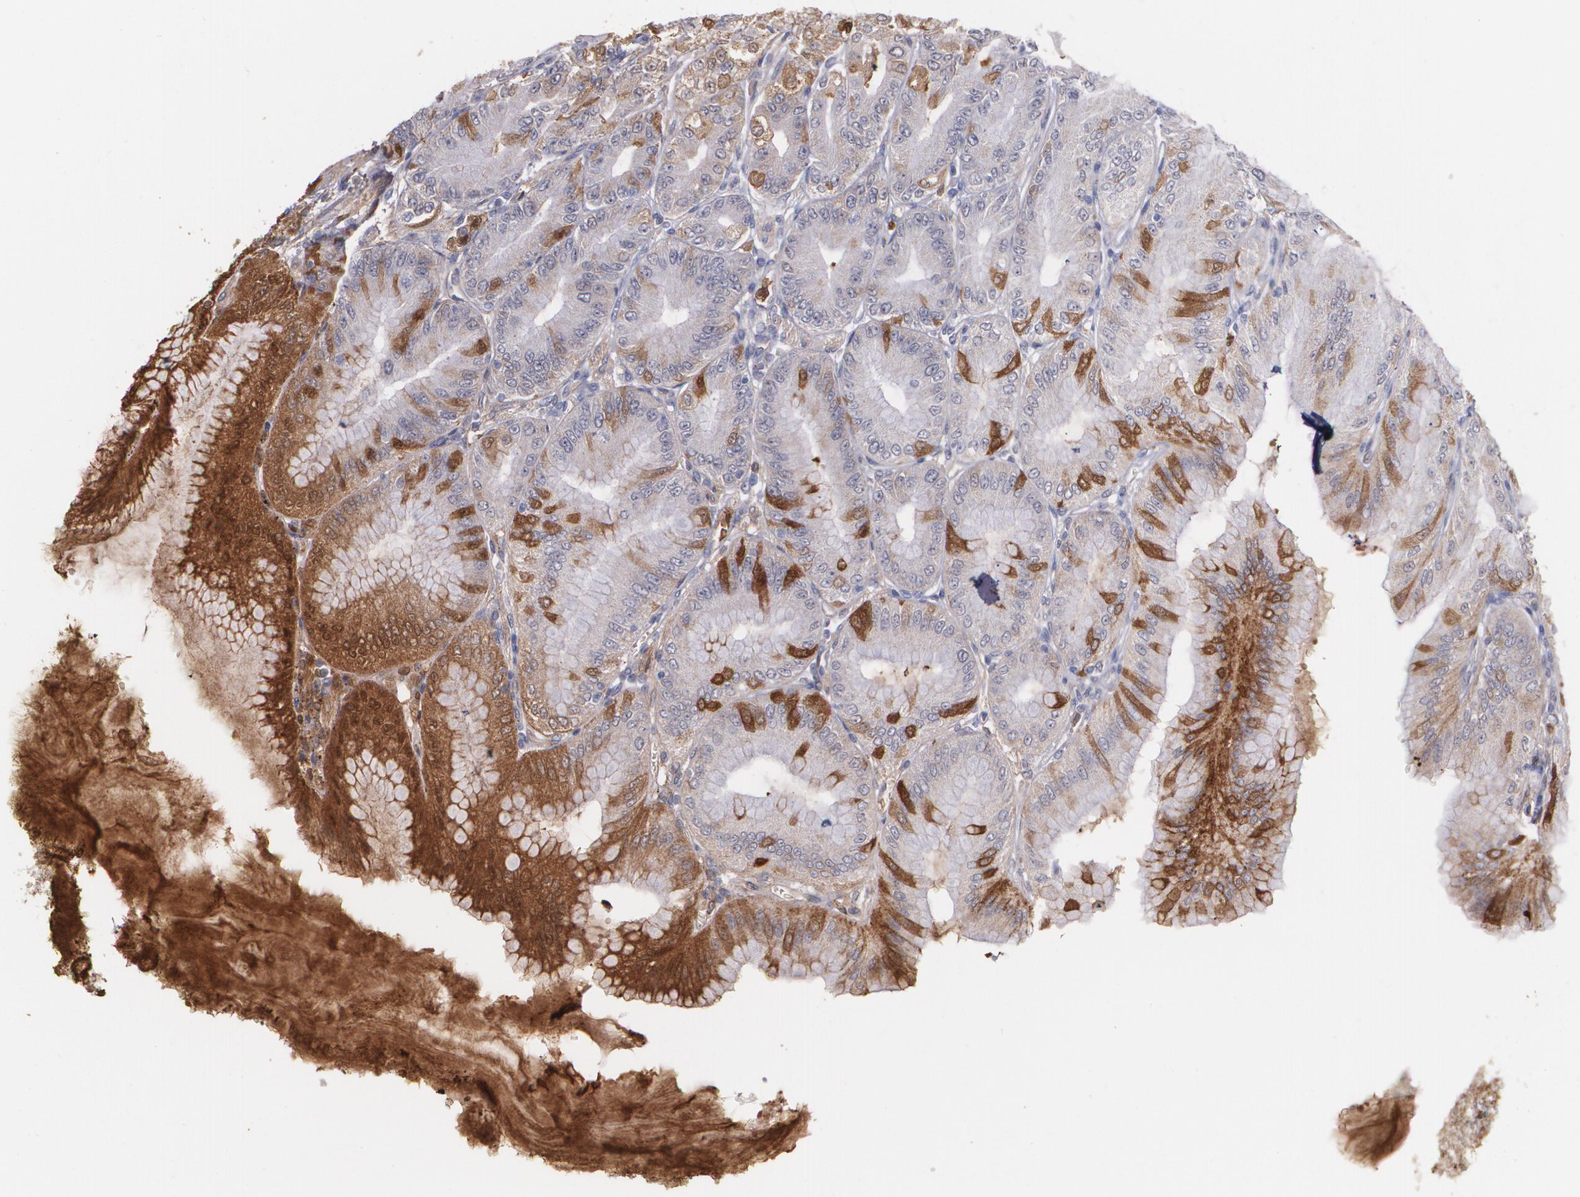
{"staining": {"intensity": "strong", "quantity": "<25%", "location": "cytoplasmic/membranous"}, "tissue": "stomach", "cell_type": "Glandular cells", "image_type": "normal", "snomed": [{"axis": "morphology", "description": "Normal tissue, NOS"}, {"axis": "topography", "description": "Stomach, lower"}], "caption": "IHC (DAB (3,3'-diaminobenzidine)) staining of benign stomach demonstrates strong cytoplasmic/membranous protein positivity in about <25% of glandular cells.", "gene": "PTS", "patient": {"sex": "male", "age": 71}}